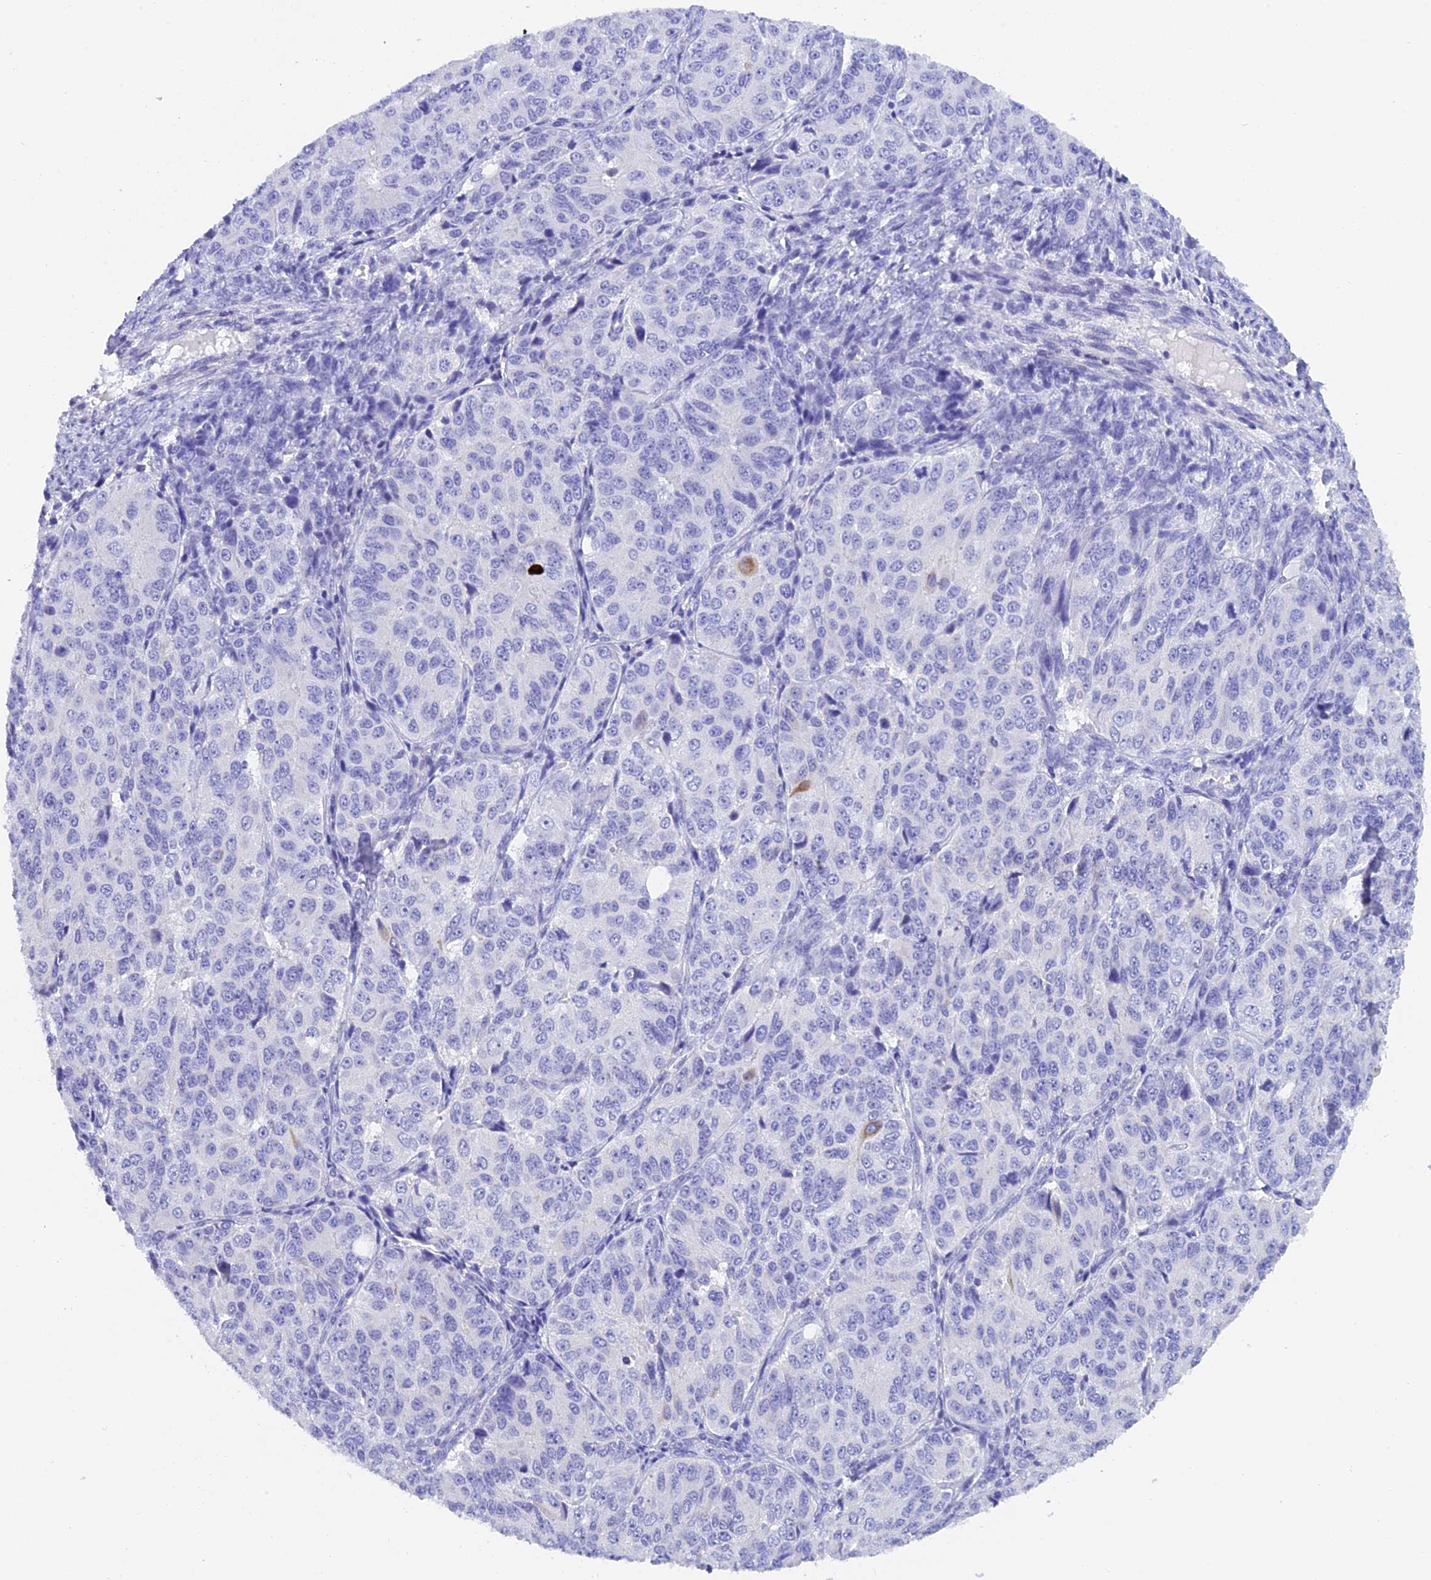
{"staining": {"intensity": "negative", "quantity": "none", "location": "none"}, "tissue": "ovarian cancer", "cell_type": "Tumor cells", "image_type": "cancer", "snomed": [{"axis": "morphology", "description": "Carcinoma, endometroid"}, {"axis": "topography", "description": "Ovary"}], "caption": "Protein analysis of ovarian cancer displays no significant positivity in tumor cells. (DAB immunohistochemistry (IHC) visualized using brightfield microscopy, high magnification).", "gene": "C17orf67", "patient": {"sex": "female", "age": 51}}